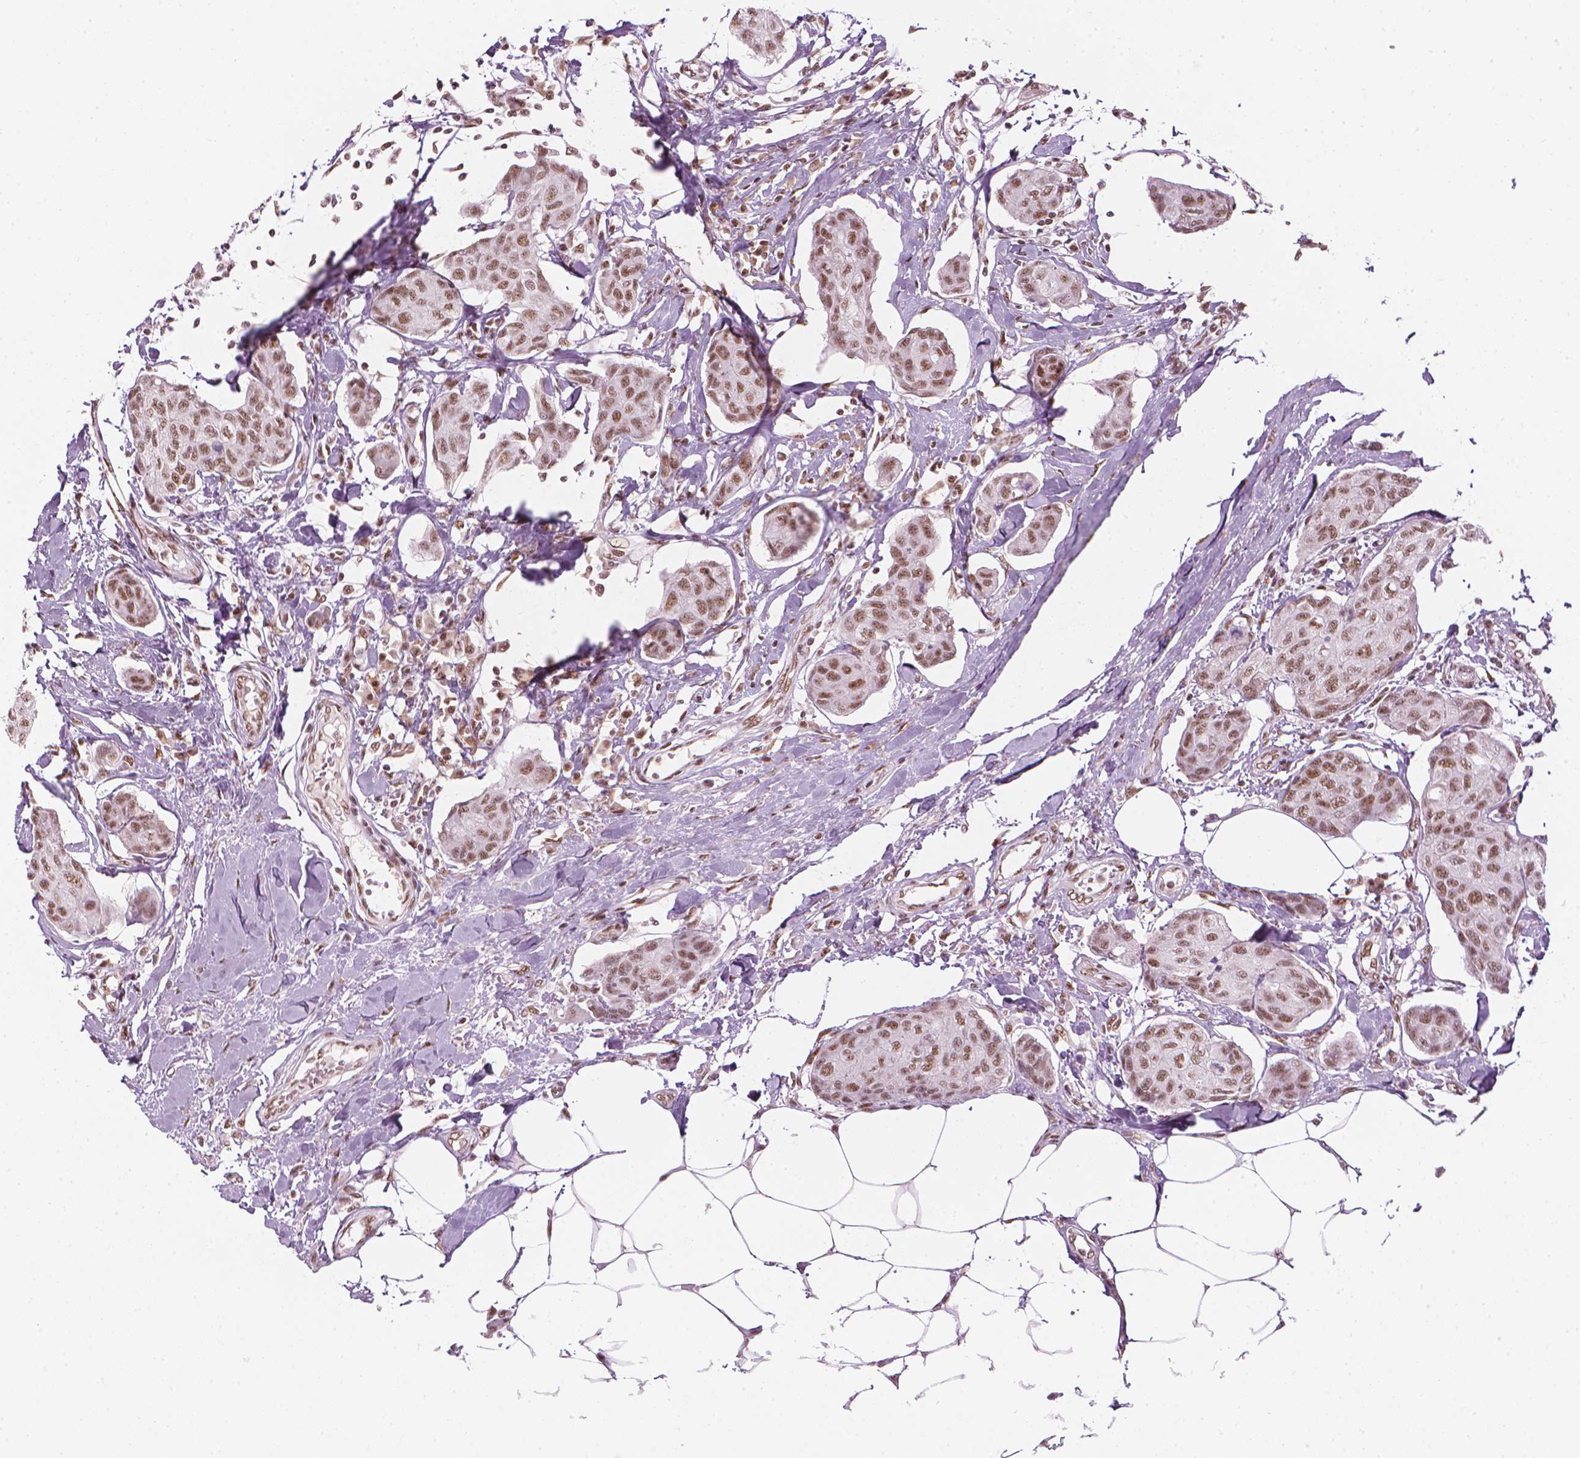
{"staining": {"intensity": "moderate", "quantity": ">75%", "location": "nuclear"}, "tissue": "breast cancer", "cell_type": "Tumor cells", "image_type": "cancer", "snomed": [{"axis": "morphology", "description": "Duct carcinoma"}, {"axis": "topography", "description": "Breast"}], "caption": "Invasive ductal carcinoma (breast) stained with a protein marker exhibits moderate staining in tumor cells.", "gene": "ELF2", "patient": {"sex": "female", "age": 80}}